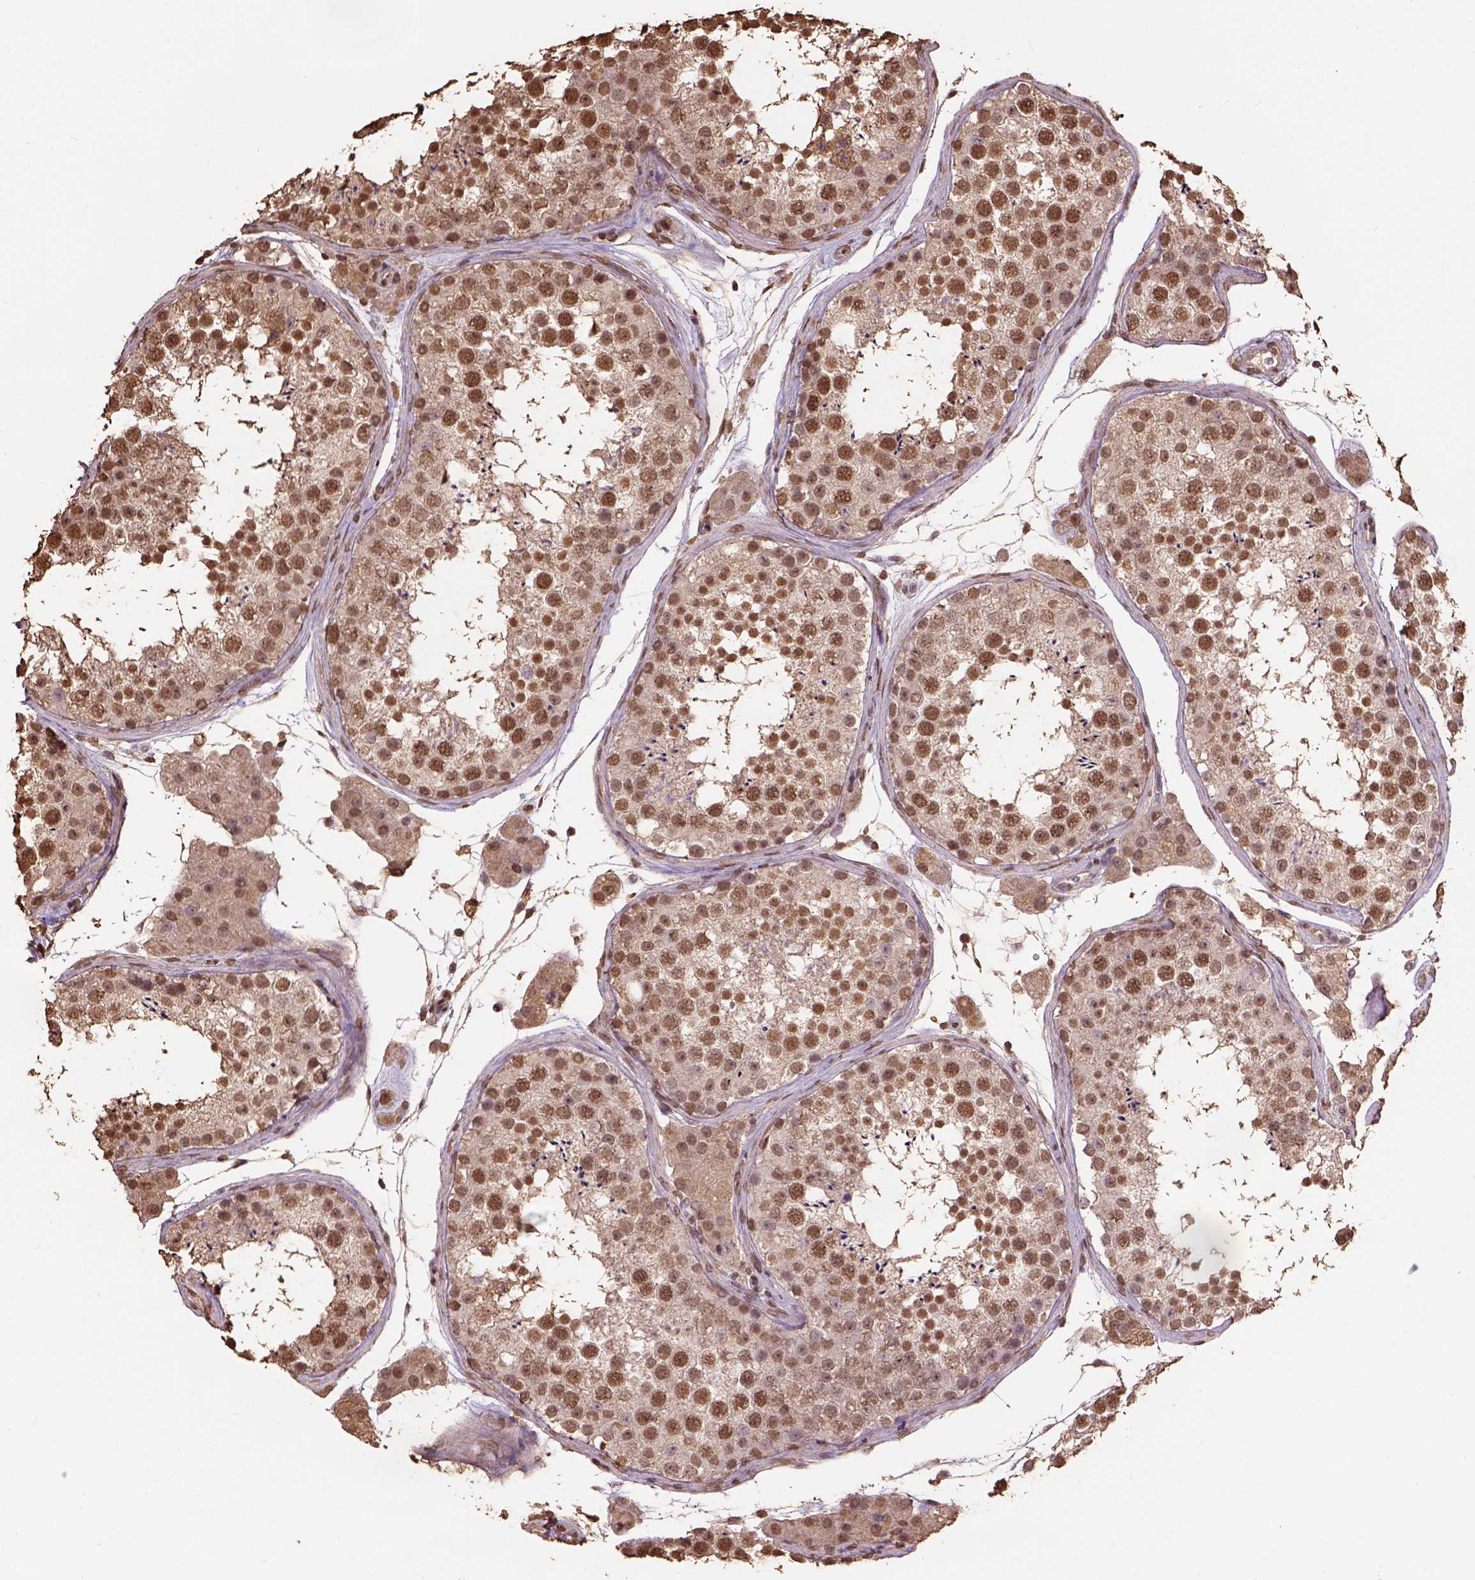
{"staining": {"intensity": "strong", "quantity": ">75%", "location": "nuclear"}, "tissue": "testis", "cell_type": "Cells in seminiferous ducts", "image_type": "normal", "snomed": [{"axis": "morphology", "description": "Normal tissue, NOS"}, {"axis": "topography", "description": "Testis"}], "caption": "Normal testis shows strong nuclear positivity in about >75% of cells in seminiferous ducts, visualized by immunohistochemistry.", "gene": "CSTF2T", "patient": {"sex": "male", "age": 41}}